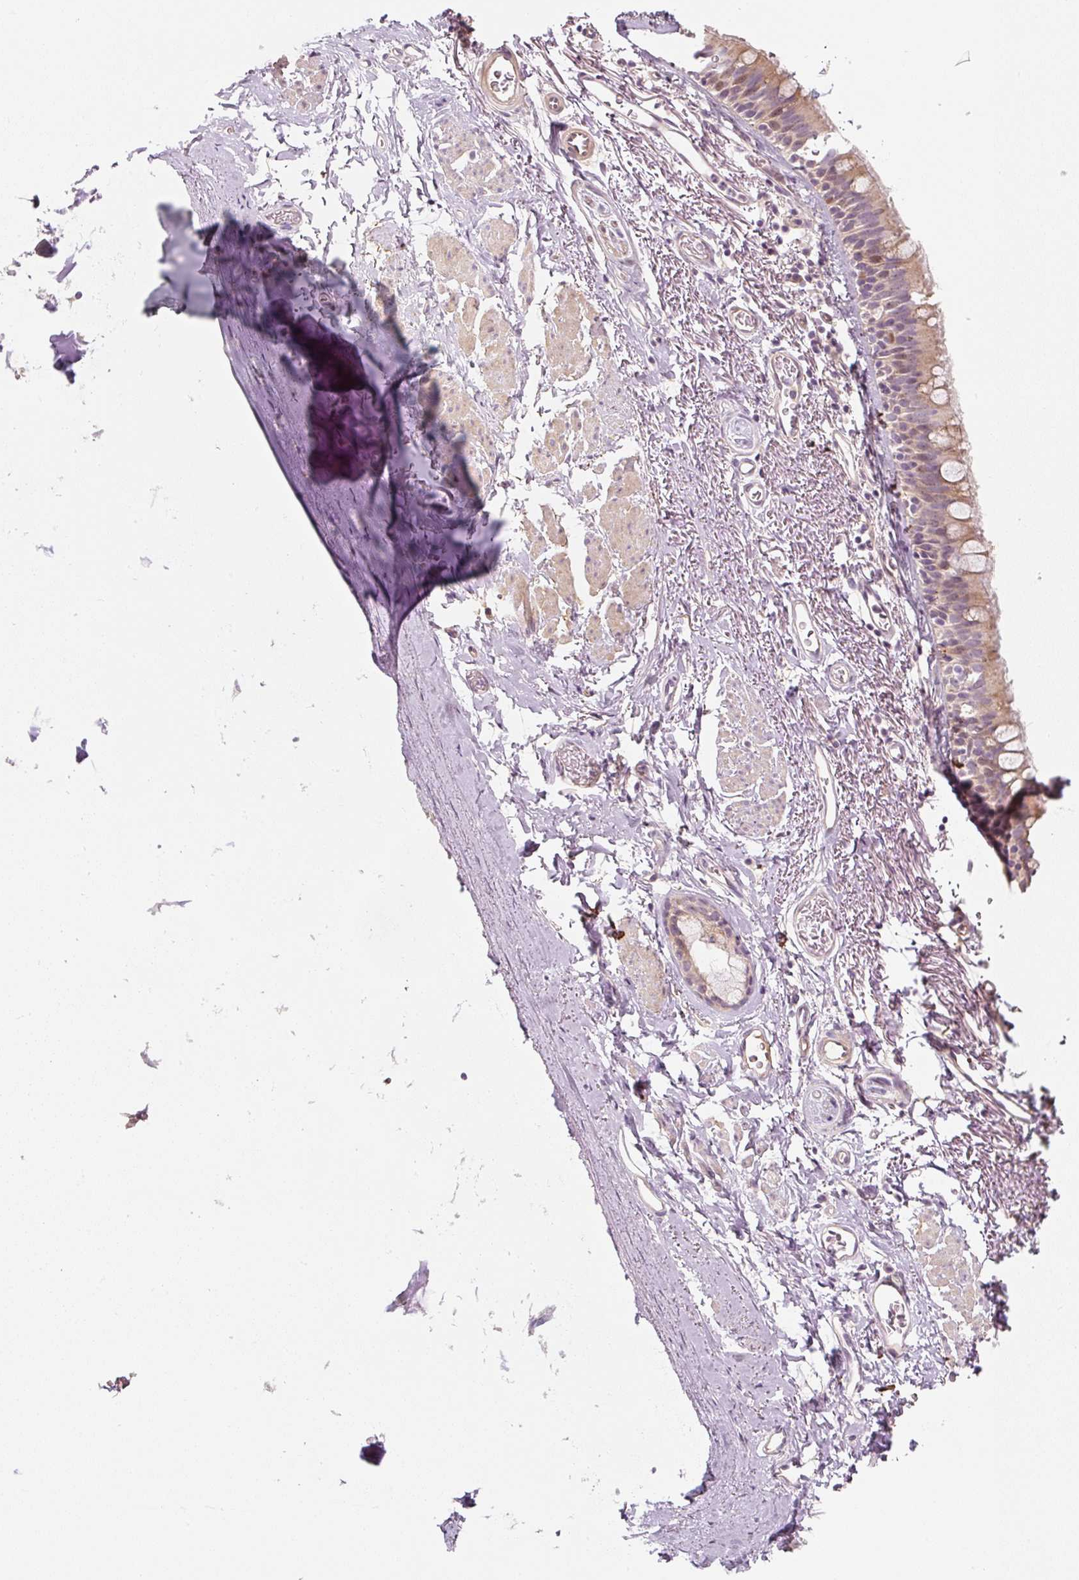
{"staining": {"intensity": "weak", "quantity": ">75%", "location": "cytoplasmic/membranous,nuclear"}, "tissue": "bronchus", "cell_type": "Respiratory epithelial cells", "image_type": "normal", "snomed": [{"axis": "morphology", "description": "Normal tissue, NOS"}, {"axis": "topography", "description": "Bronchus"}], "caption": "Respiratory epithelial cells show low levels of weak cytoplasmic/membranous,nuclear expression in about >75% of cells in normal human bronchus. (DAB IHC, brown staining for protein, blue staining for nuclei).", "gene": "PWWP3B", "patient": {"sex": "male", "age": 67}}